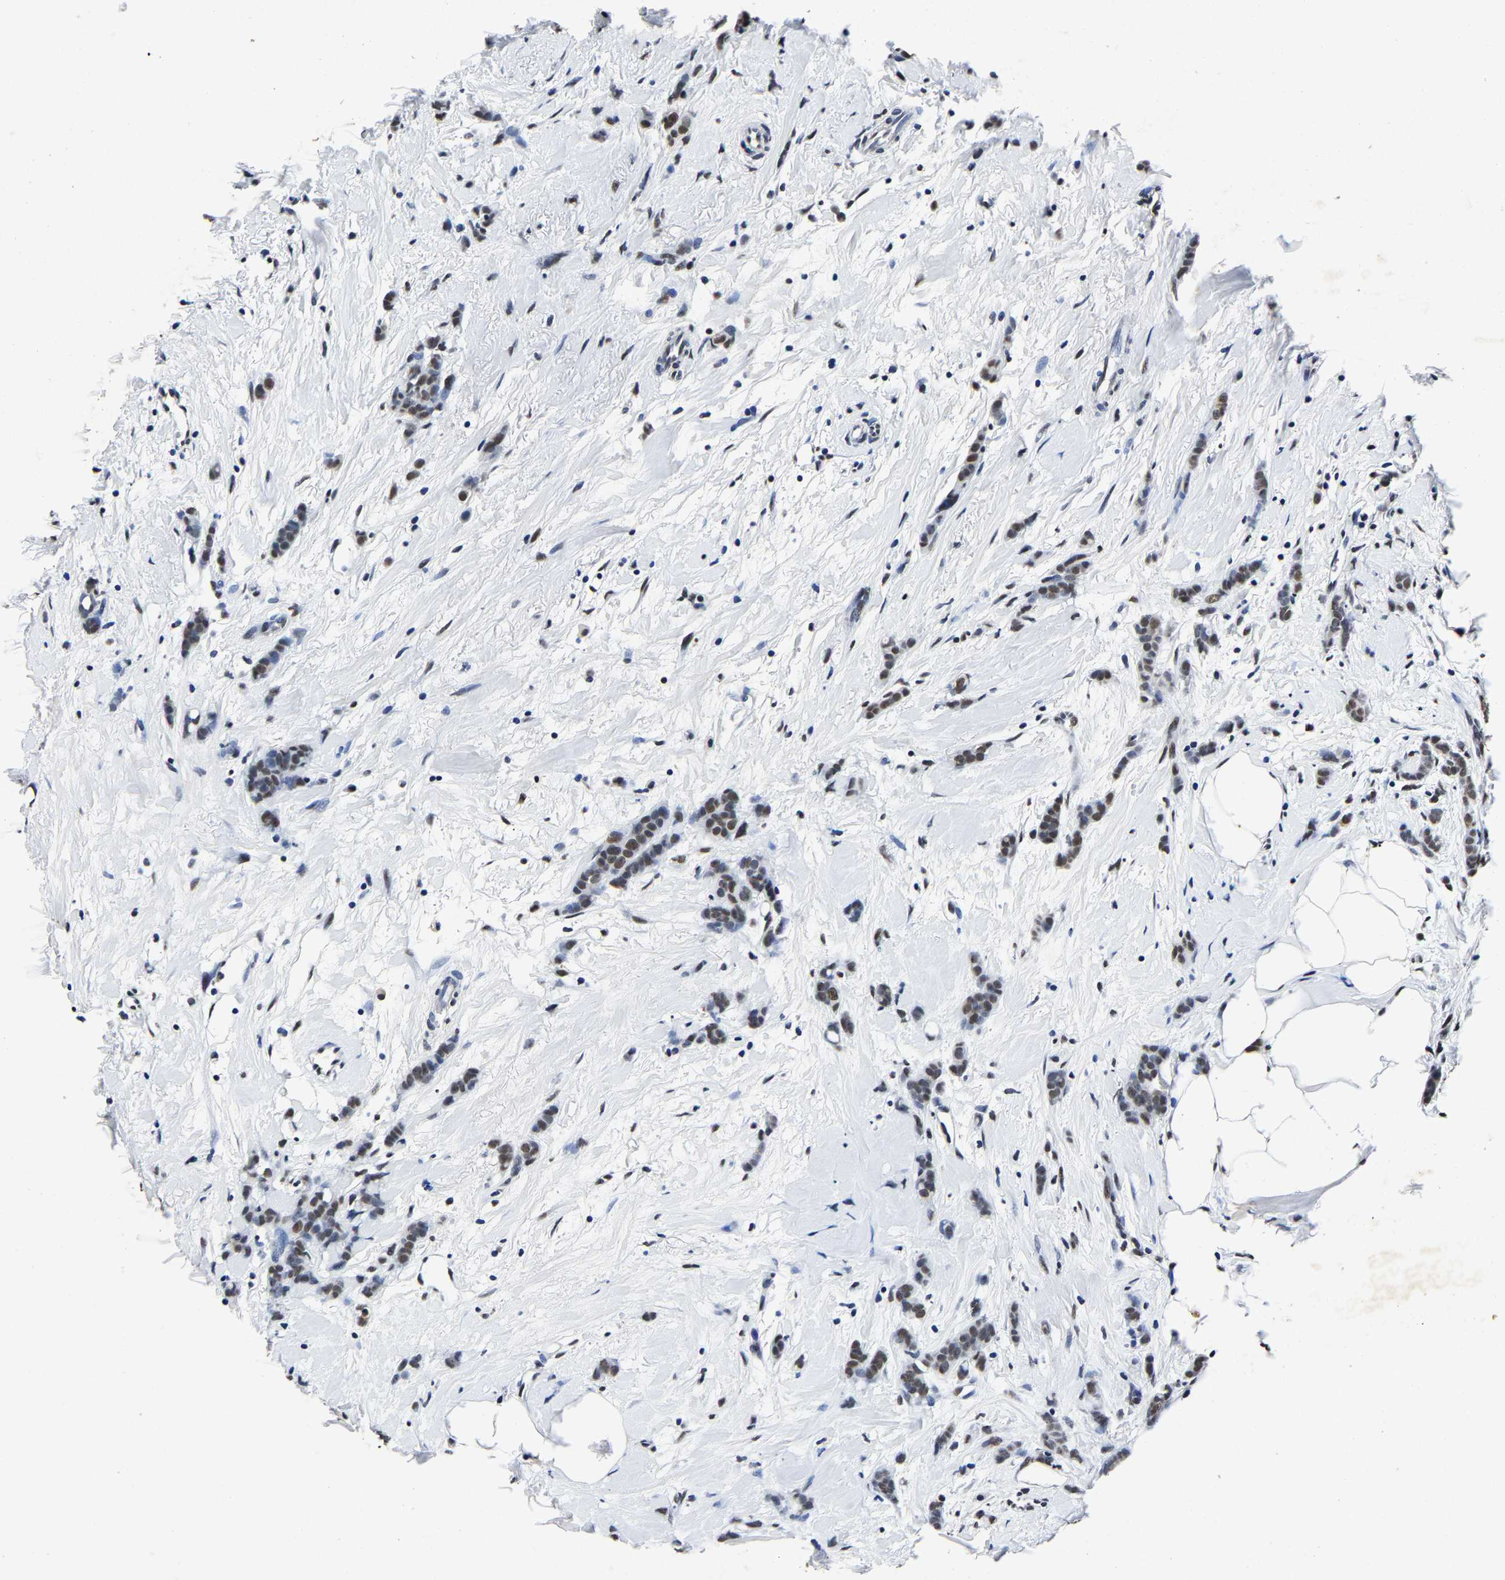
{"staining": {"intensity": "moderate", "quantity": ">75%", "location": "nuclear"}, "tissue": "breast cancer", "cell_type": "Tumor cells", "image_type": "cancer", "snomed": [{"axis": "morphology", "description": "Lobular carcinoma, in situ"}, {"axis": "morphology", "description": "Lobular carcinoma"}, {"axis": "topography", "description": "Breast"}], "caption": "DAB (3,3'-diaminobenzidine) immunohistochemical staining of breast lobular carcinoma shows moderate nuclear protein staining in approximately >75% of tumor cells.", "gene": "RBM45", "patient": {"sex": "female", "age": 41}}